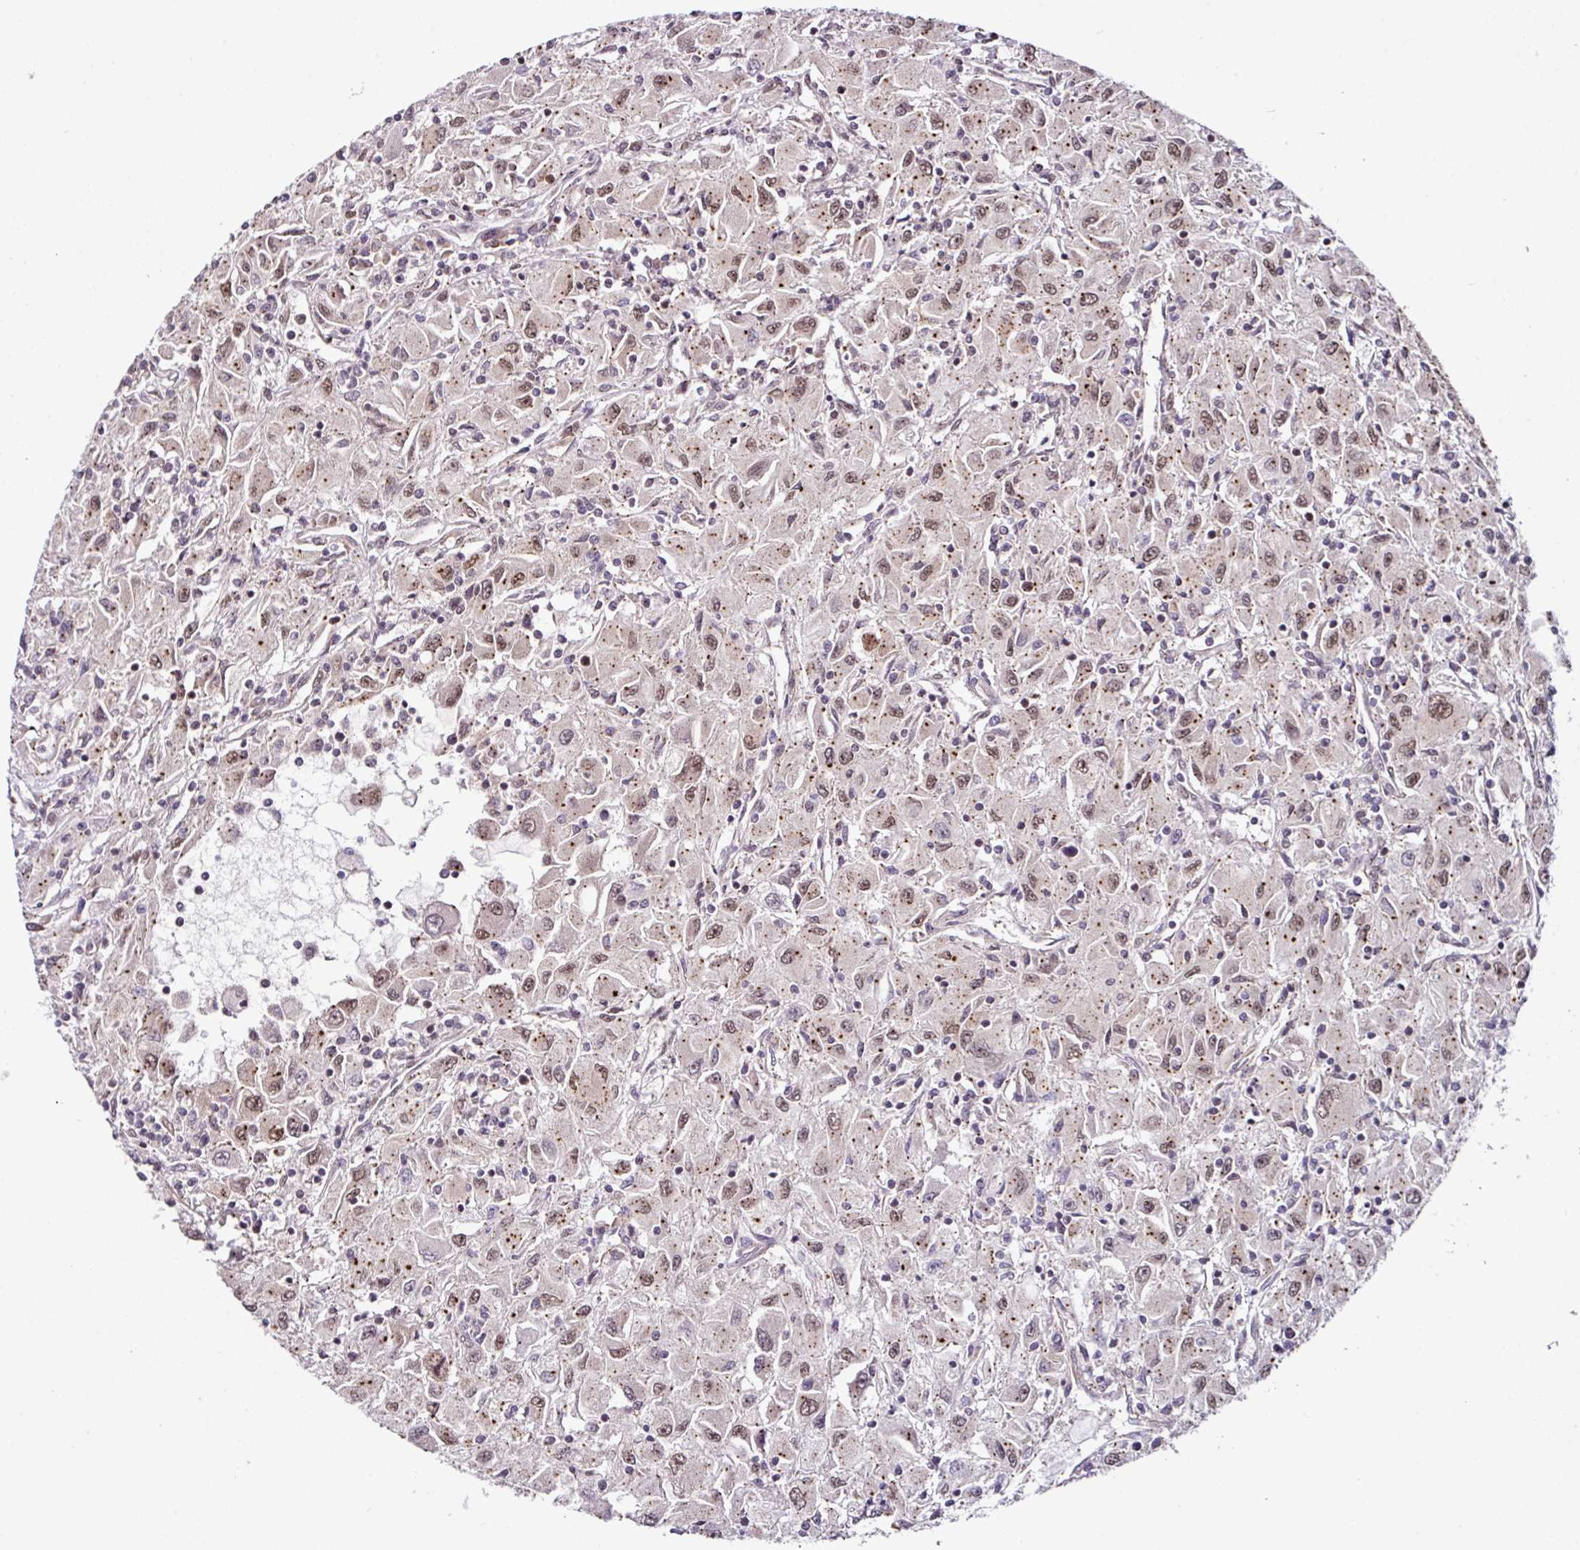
{"staining": {"intensity": "moderate", "quantity": "25%-75%", "location": "cytoplasmic/membranous,nuclear"}, "tissue": "renal cancer", "cell_type": "Tumor cells", "image_type": "cancer", "snomed": [{"axis": "morphology", "description": "Adenocarcinoma, NOS"}, {"axis": "topography", "description": "Kidney"}], "caption": "Approximately 25%-75% of tumor cells in human renal cancer (adenocarcinoma) demonstrate moderate cytoplasmic/membranous and nuclear protein staining as visualized by brown immunohistochemical staining.", "gene": "MORF4L2", "patient": {"sex": "female", "age": 67}}